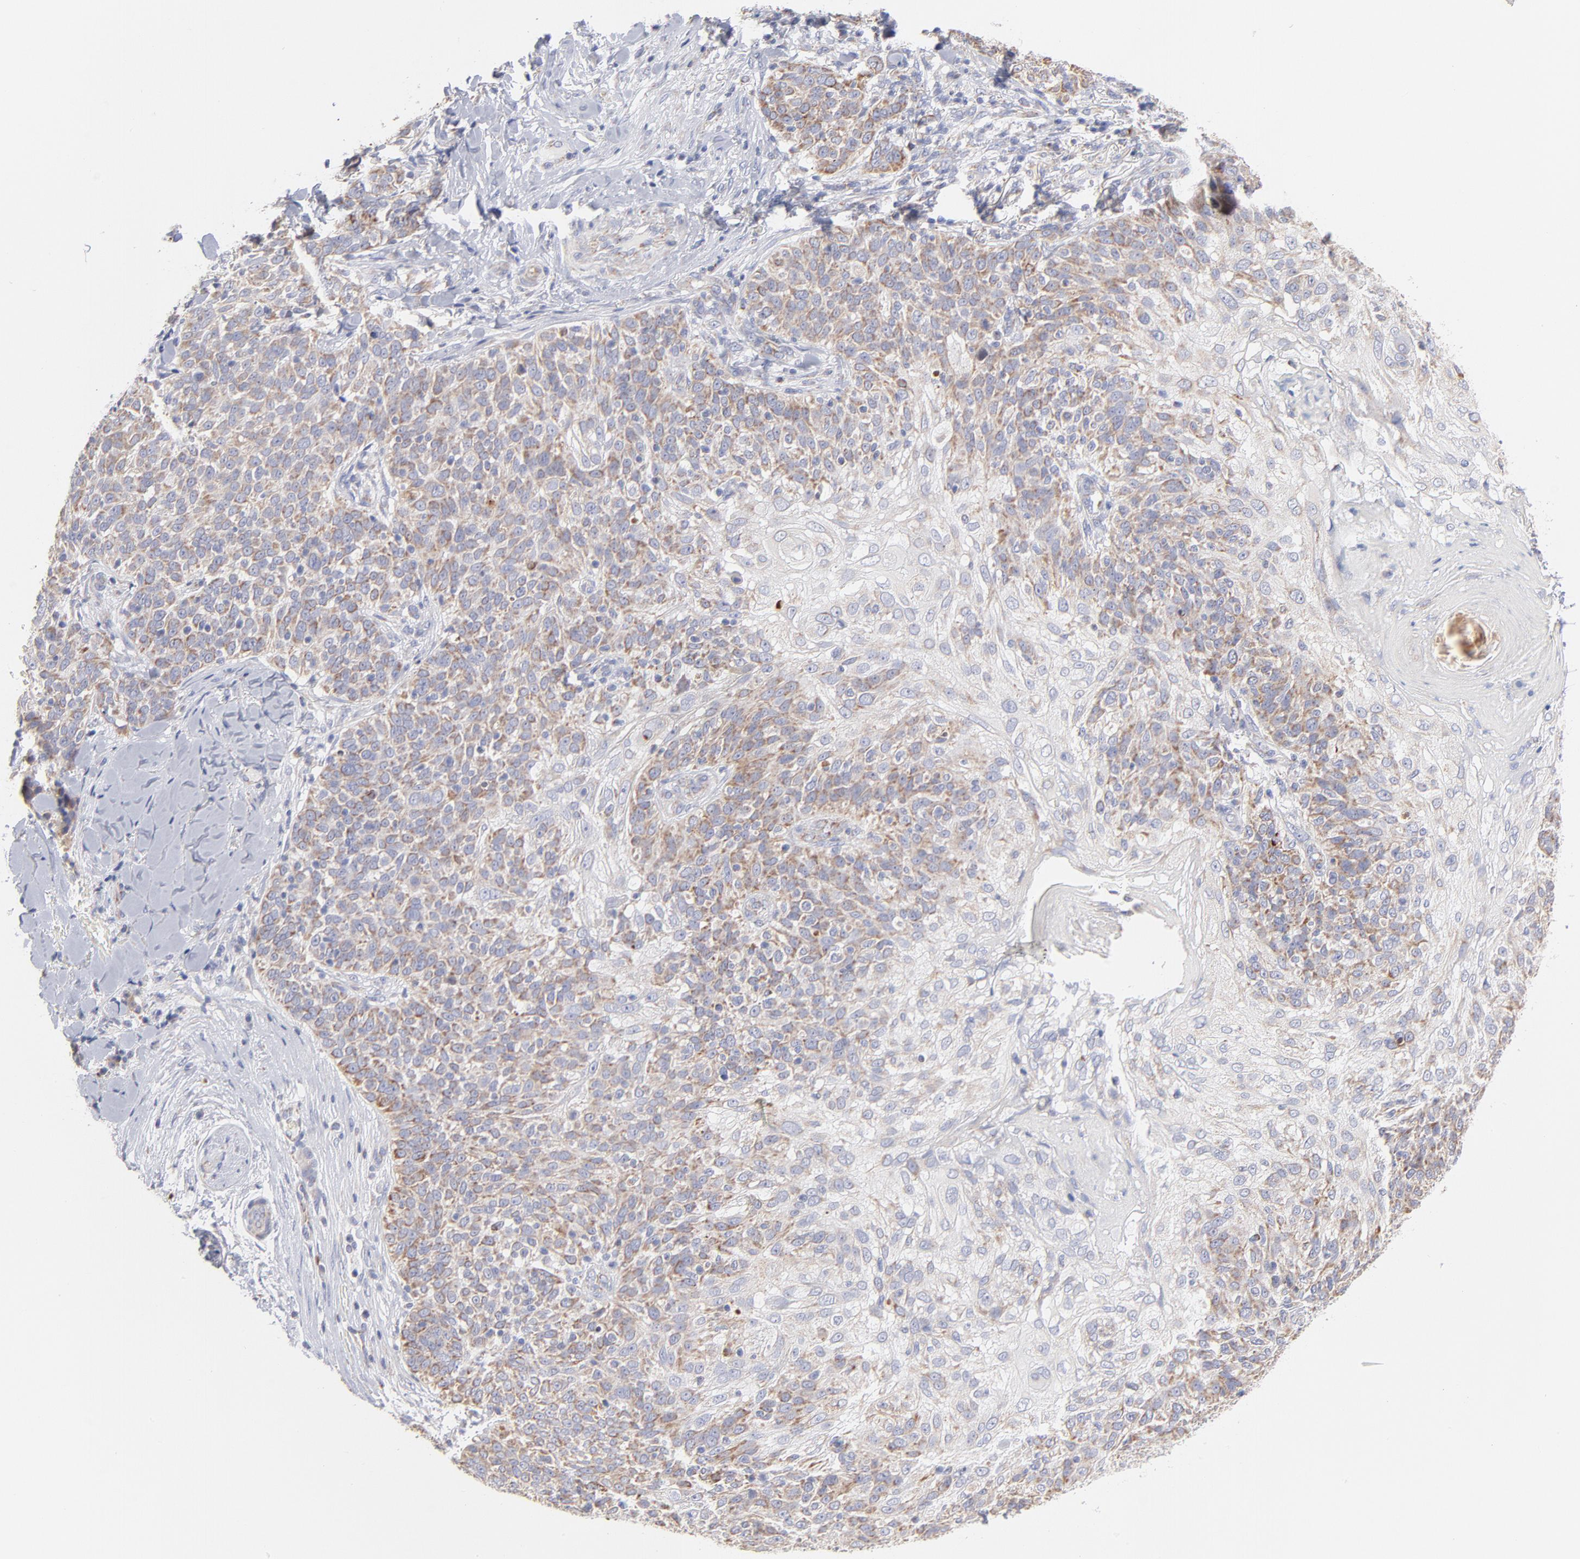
{"staining": {"intensity": "moderate", "quantity": "25%-75%", "location": "cytoplasmic/membranous"}, "tissue": "skin cancer", "cell_type": "Tumor cells", "image_type": "cancer", "snomed": [{"axis": "morphology", "description": "Normal tissue, NOS"}, {"axis": "morphology", "description": "Squamous cell carcinoma, NOS"}, {"axis": "topography", "description": "Skin"}], "caption": "Skin squamous cell carcinoma stained with a protein marker displays moderate staining in tumor cells.", "gene": "TIMM8A", "patient": {"sex": "female", "age": 83}}